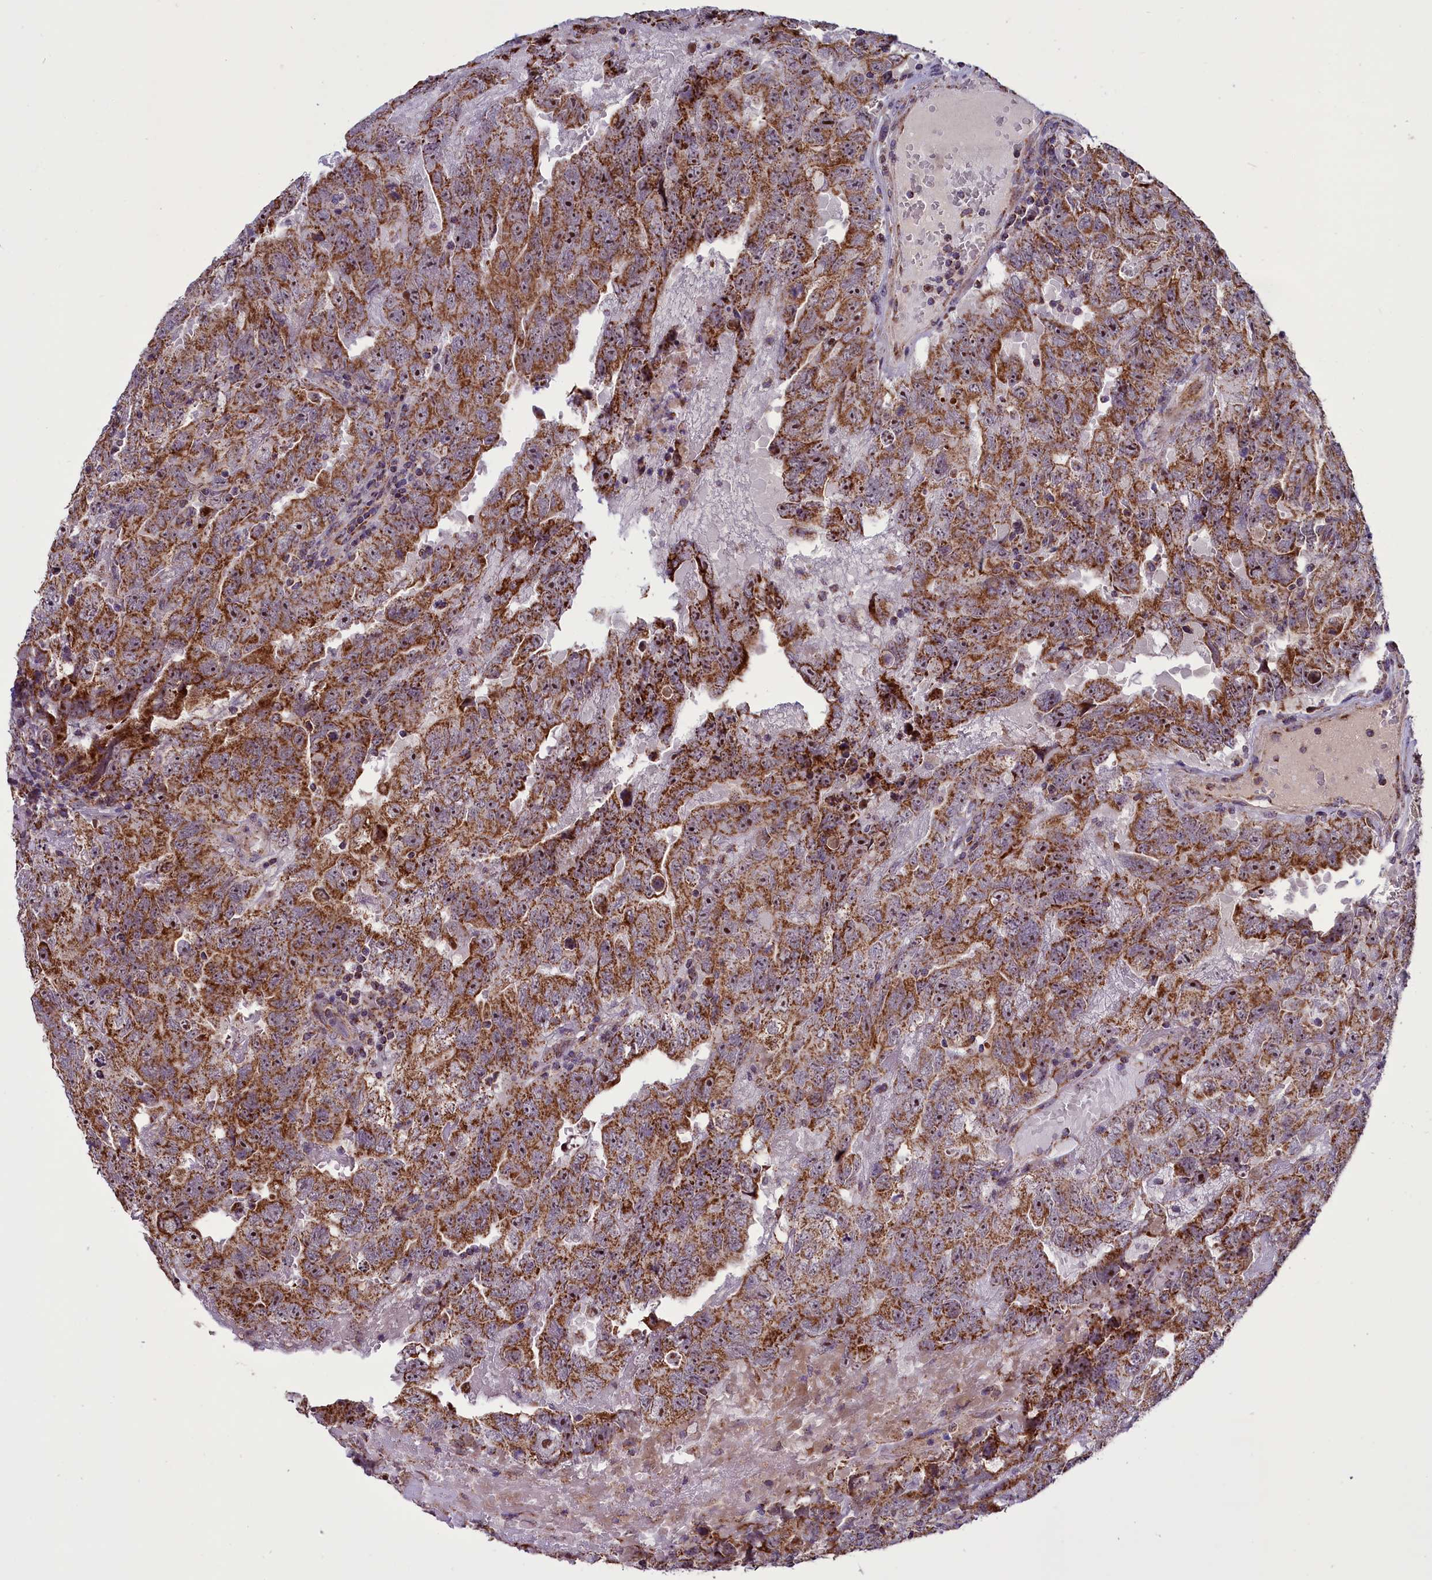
{"staining": {"intensity": "moderate", "quantity": ">75%", "location": "cytoplasmic/membranous,nuclear"}, "tissue": "testis cancer", "cell_type": "Tumor cells", "image_type": "cancer", "snomed": [{"axis": "morphology", "description": "Carcinoma, Embryonal, NOS"}, {"axis": "topography", "description": "Testis"}], "caption": "Immunohistochemical staining of human testis embryonal carcinoma demonstrates medium levels of moderate cytoplasmic/membranous and nuclear positivity in about >75% of tumor cells.", "gene": "GLRX5", "patient": {"sex": "male", "age": 45}}